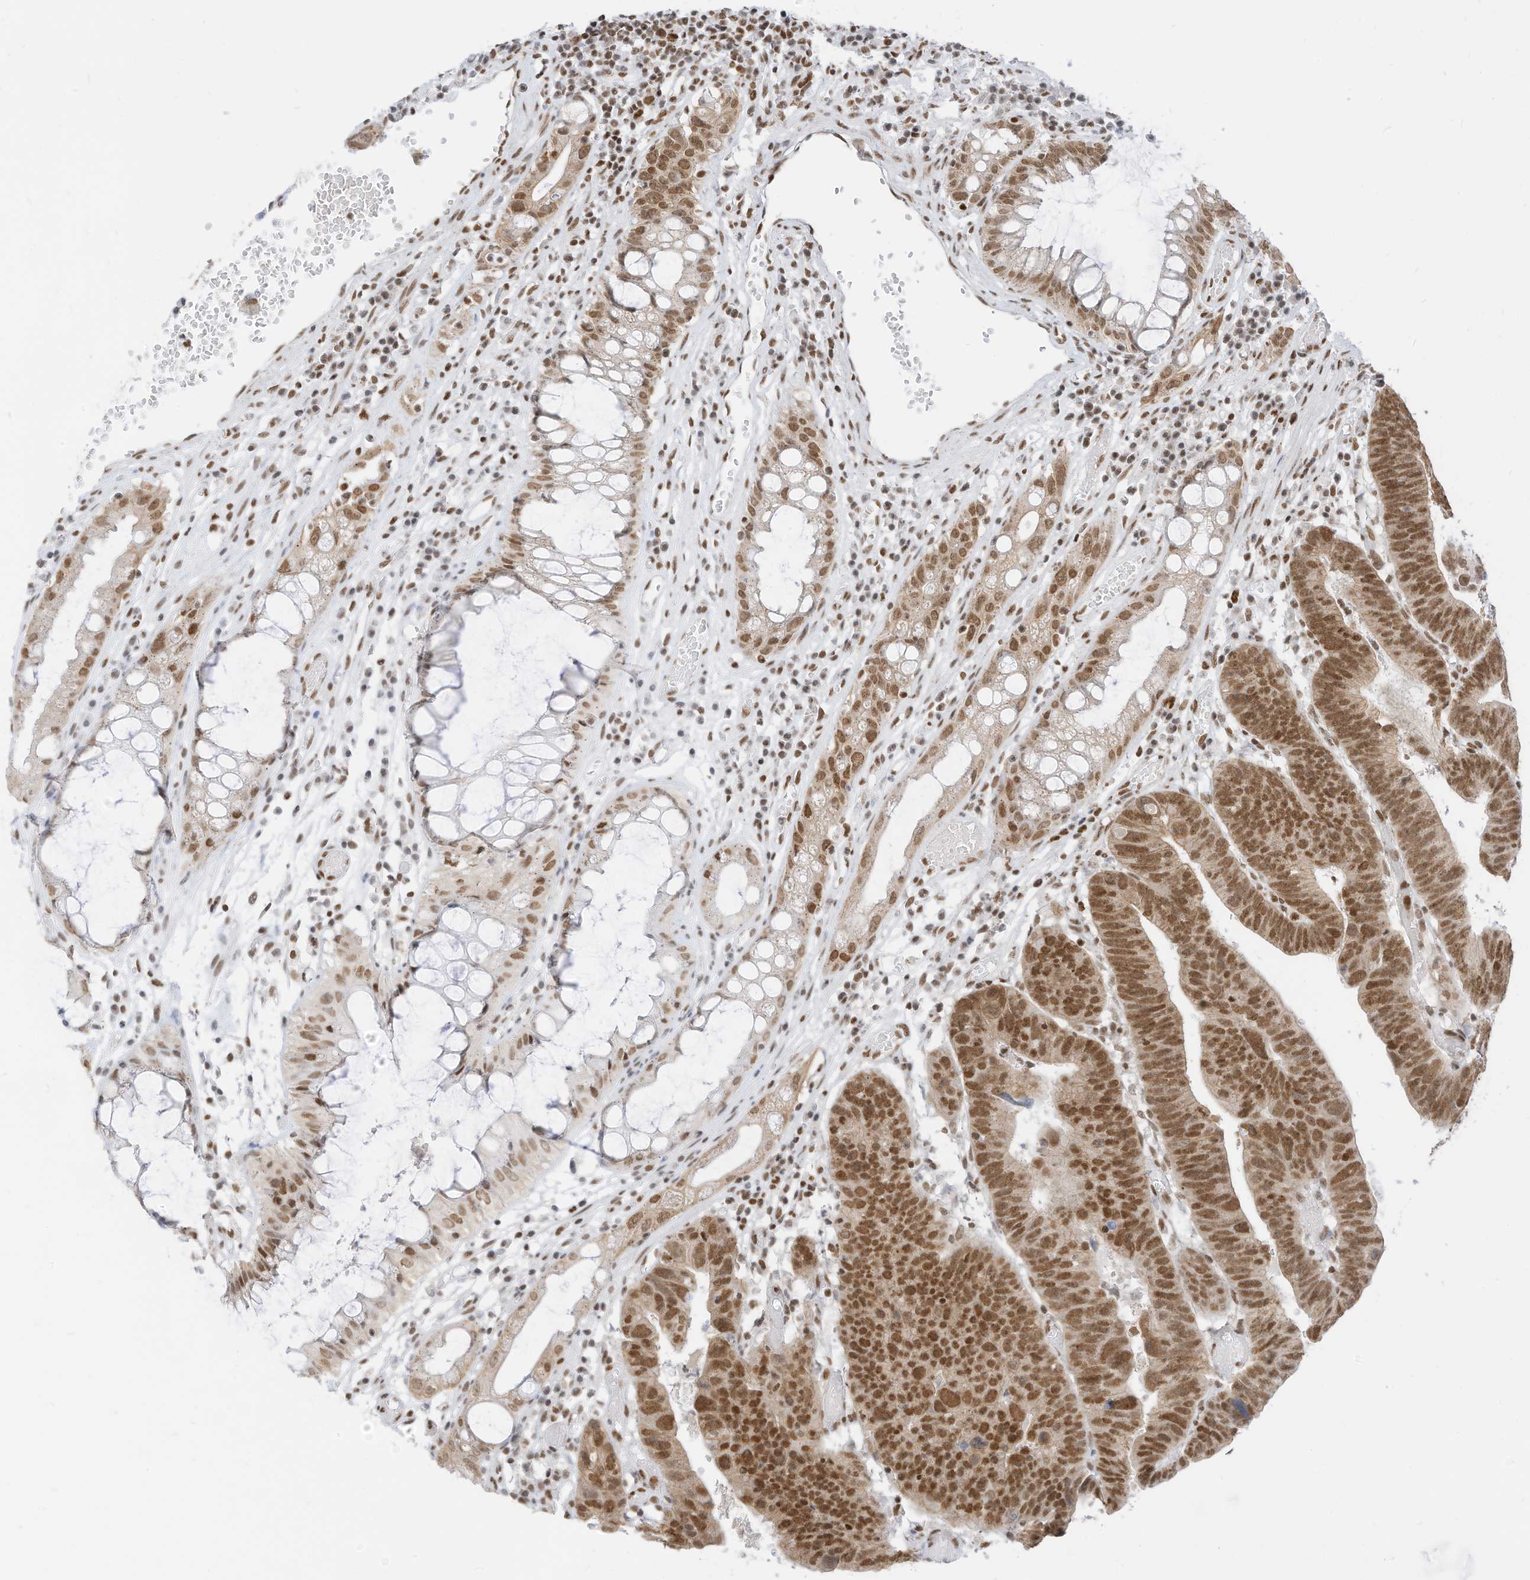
{"staining": {"intensity": "moderate", "quantity": ">75%", "location": "nuclear"}, "tissue": "colorectal cancer", "cell_type": "Tumor cells", "image_type": "cancer", "snomed": [{"axis": "morphology", "description": "Adenocarcinoma, NOS"}, {"axis": "topography", "description": "Rectum"}], "caption": "Immunohistochemical staining of colorectal adenocarcinoma demonstrates moderate nuclear protein positivity in approximately >75% of tumor cells.", "gene": "SMARCA2", "patient": {"sex": "female", "age": 65}}